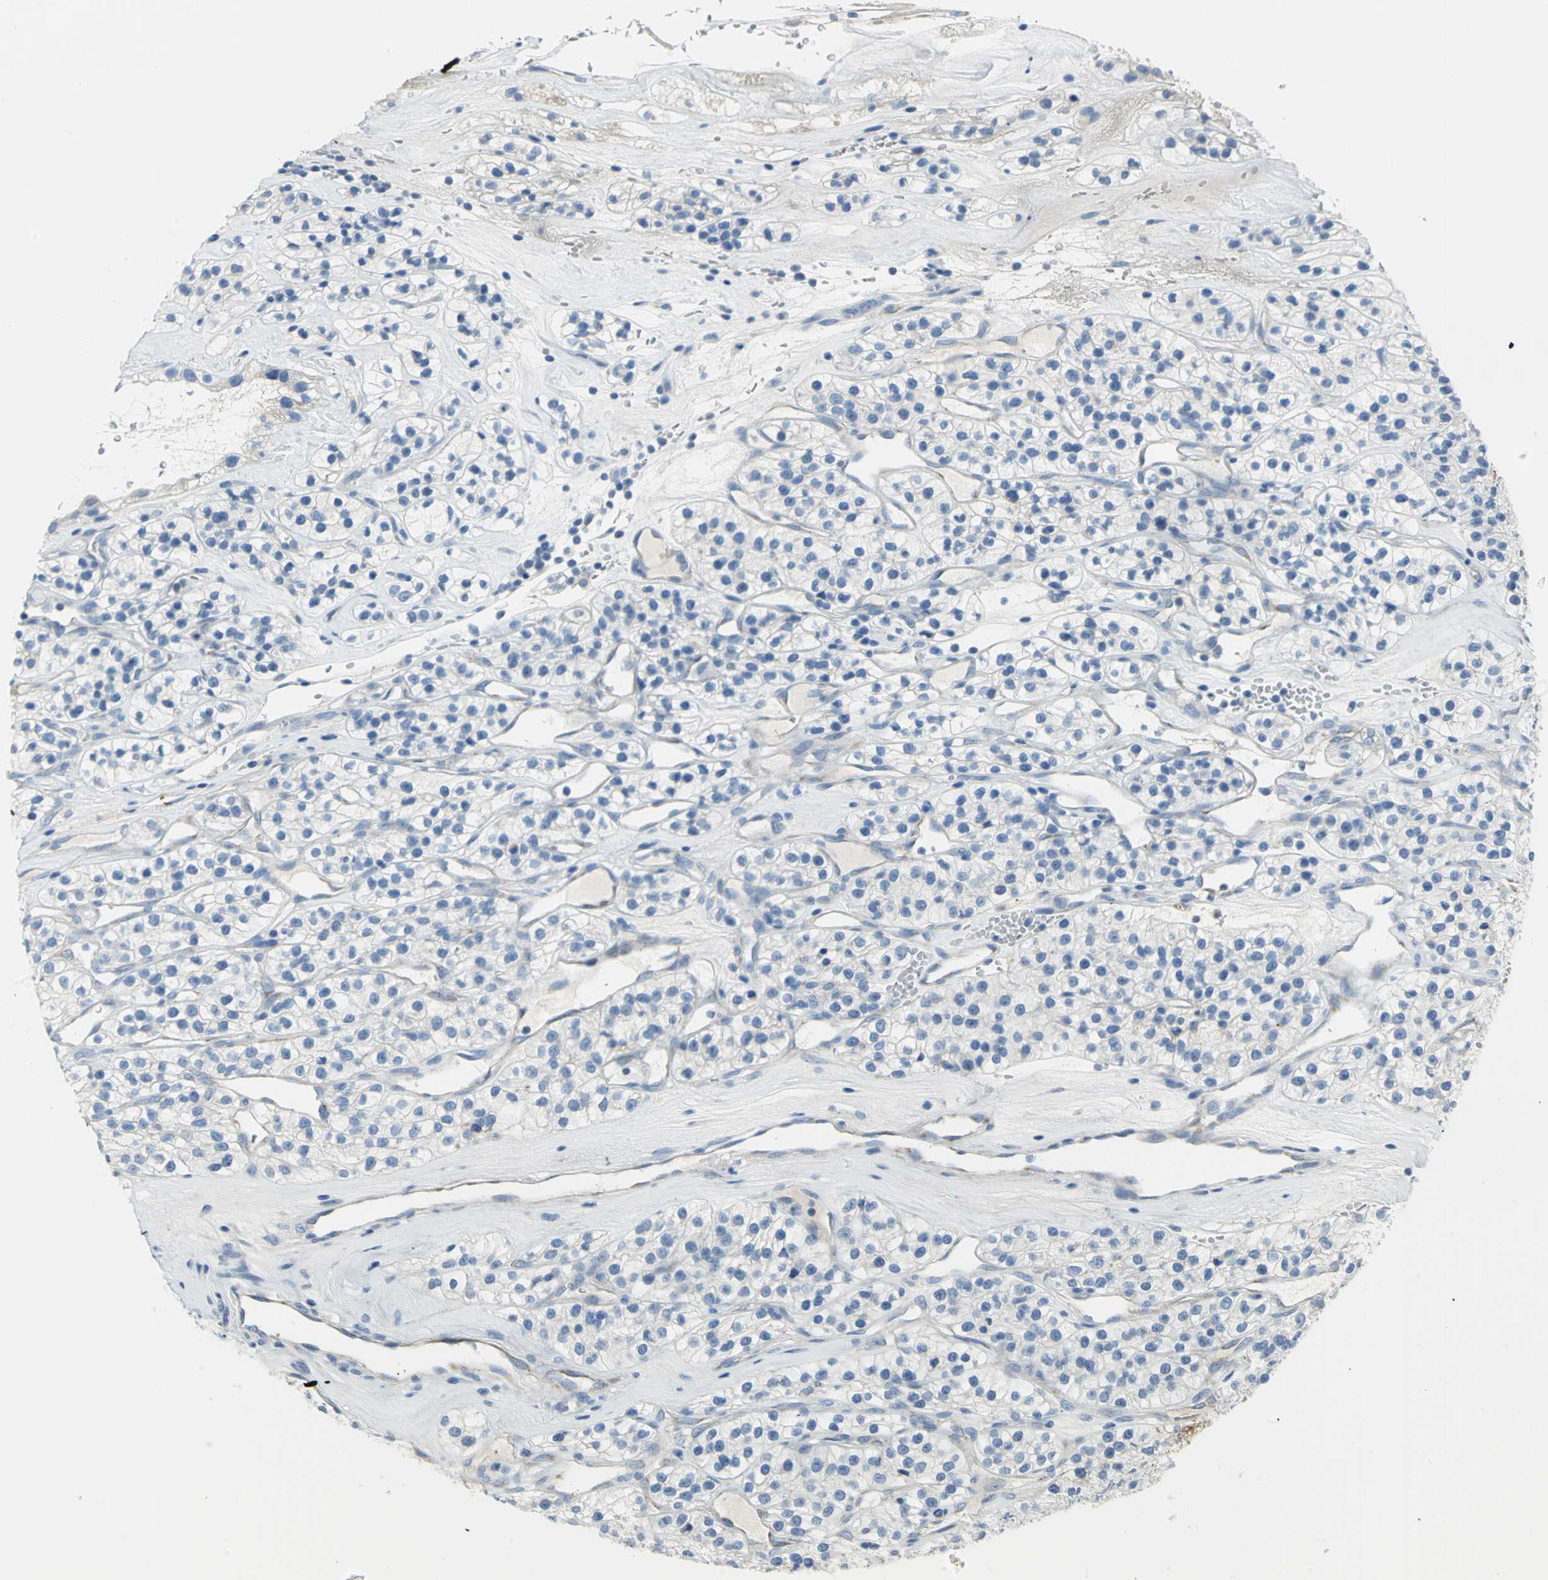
{"staining": {"intensity": "negative", "quantity": "none", "location": "none"}, "tissue": "renal cancer", "cell_type": "Tumor cells", "image_type": "cancer", "snomed": [{"axis": "morphology", "description": "Adenocarcinoma, NOS"}, {"axis": "topography", "description": "Kidney"}], "caption": "Tumor cells show no significant positivity in renal adenocarcinoma.", "gene": "ALOX15", "patient": {"sex": "female", "age": 57}}